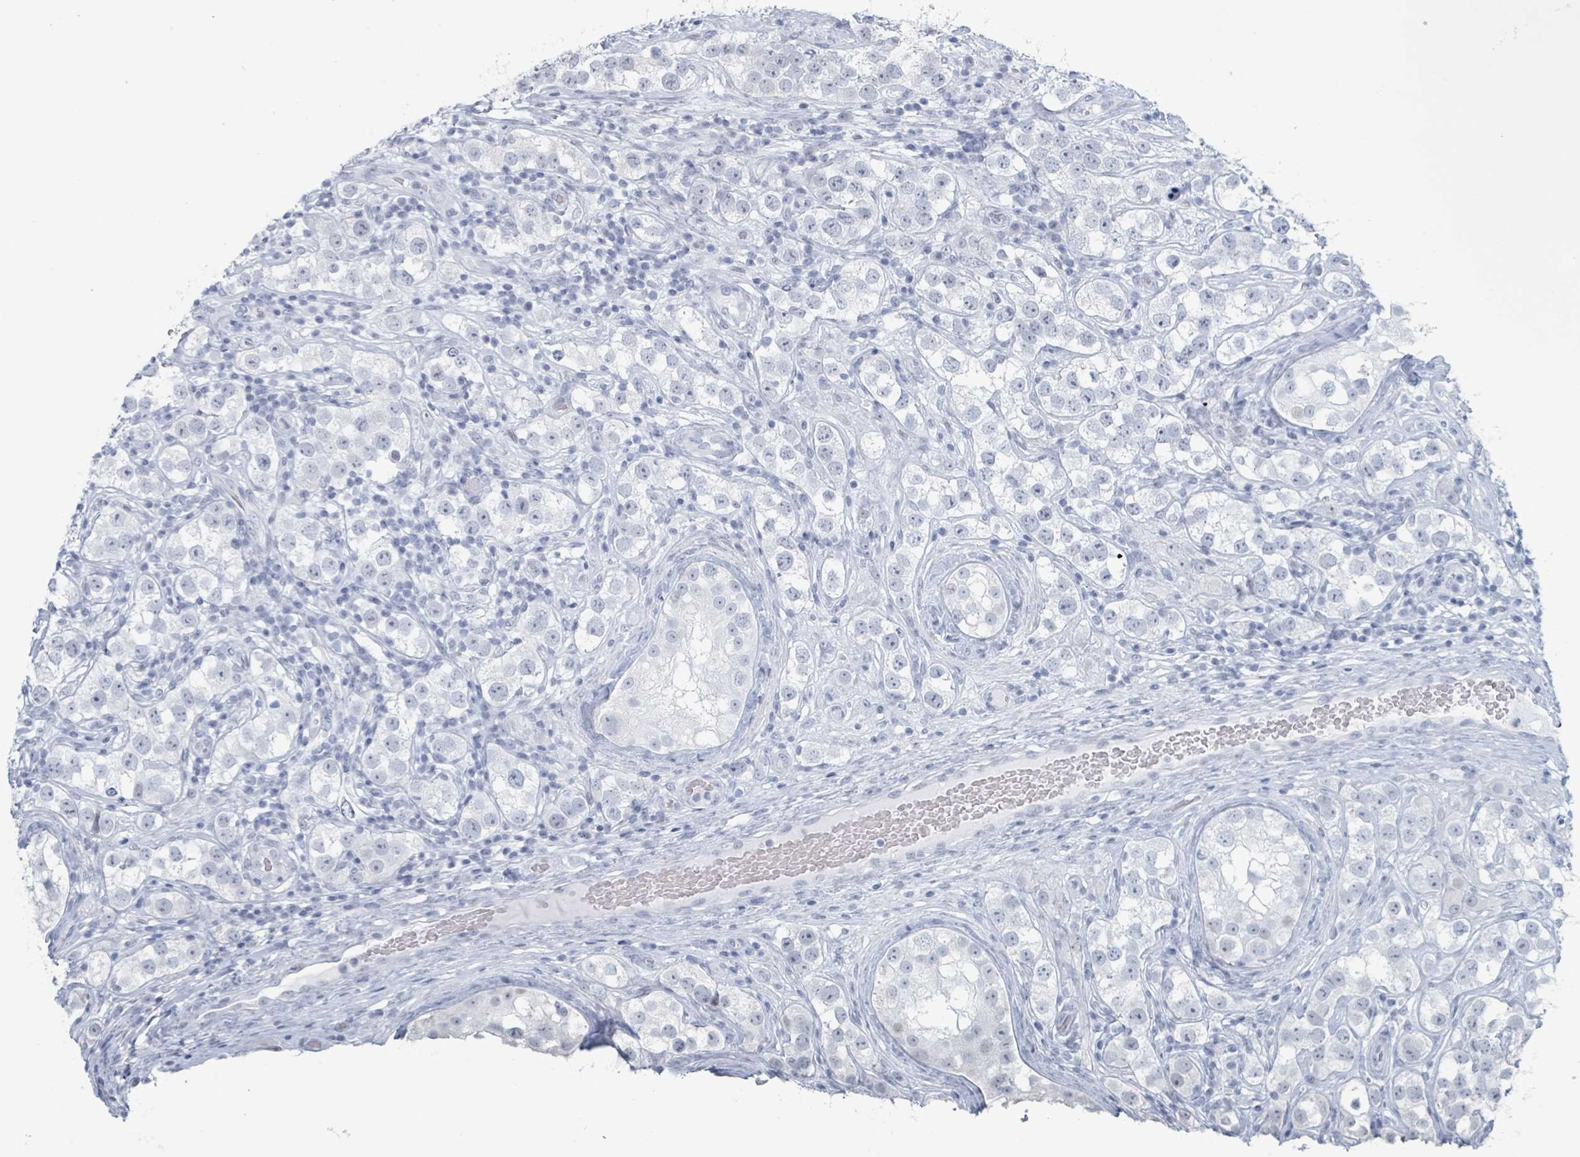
{"staining": {"intensity": "negative", "quantity": "none", "location": "none"}, "tissue": "testis cancer", "cell_type": "Tumor cells", "image_type": "cancer", "snomed": [{"axis": "morphology", "description": "Seminoma, NOS"}, {"axis": "topography", "description": "Testis"}], "caption": "A high-resolution micrograph shows immunohistochemistry staining of testis seminoma, which shows no significant positivity in tumor cells.", "gene": "GPR15LG", "patient": {"sex": "male", "age": 28}}